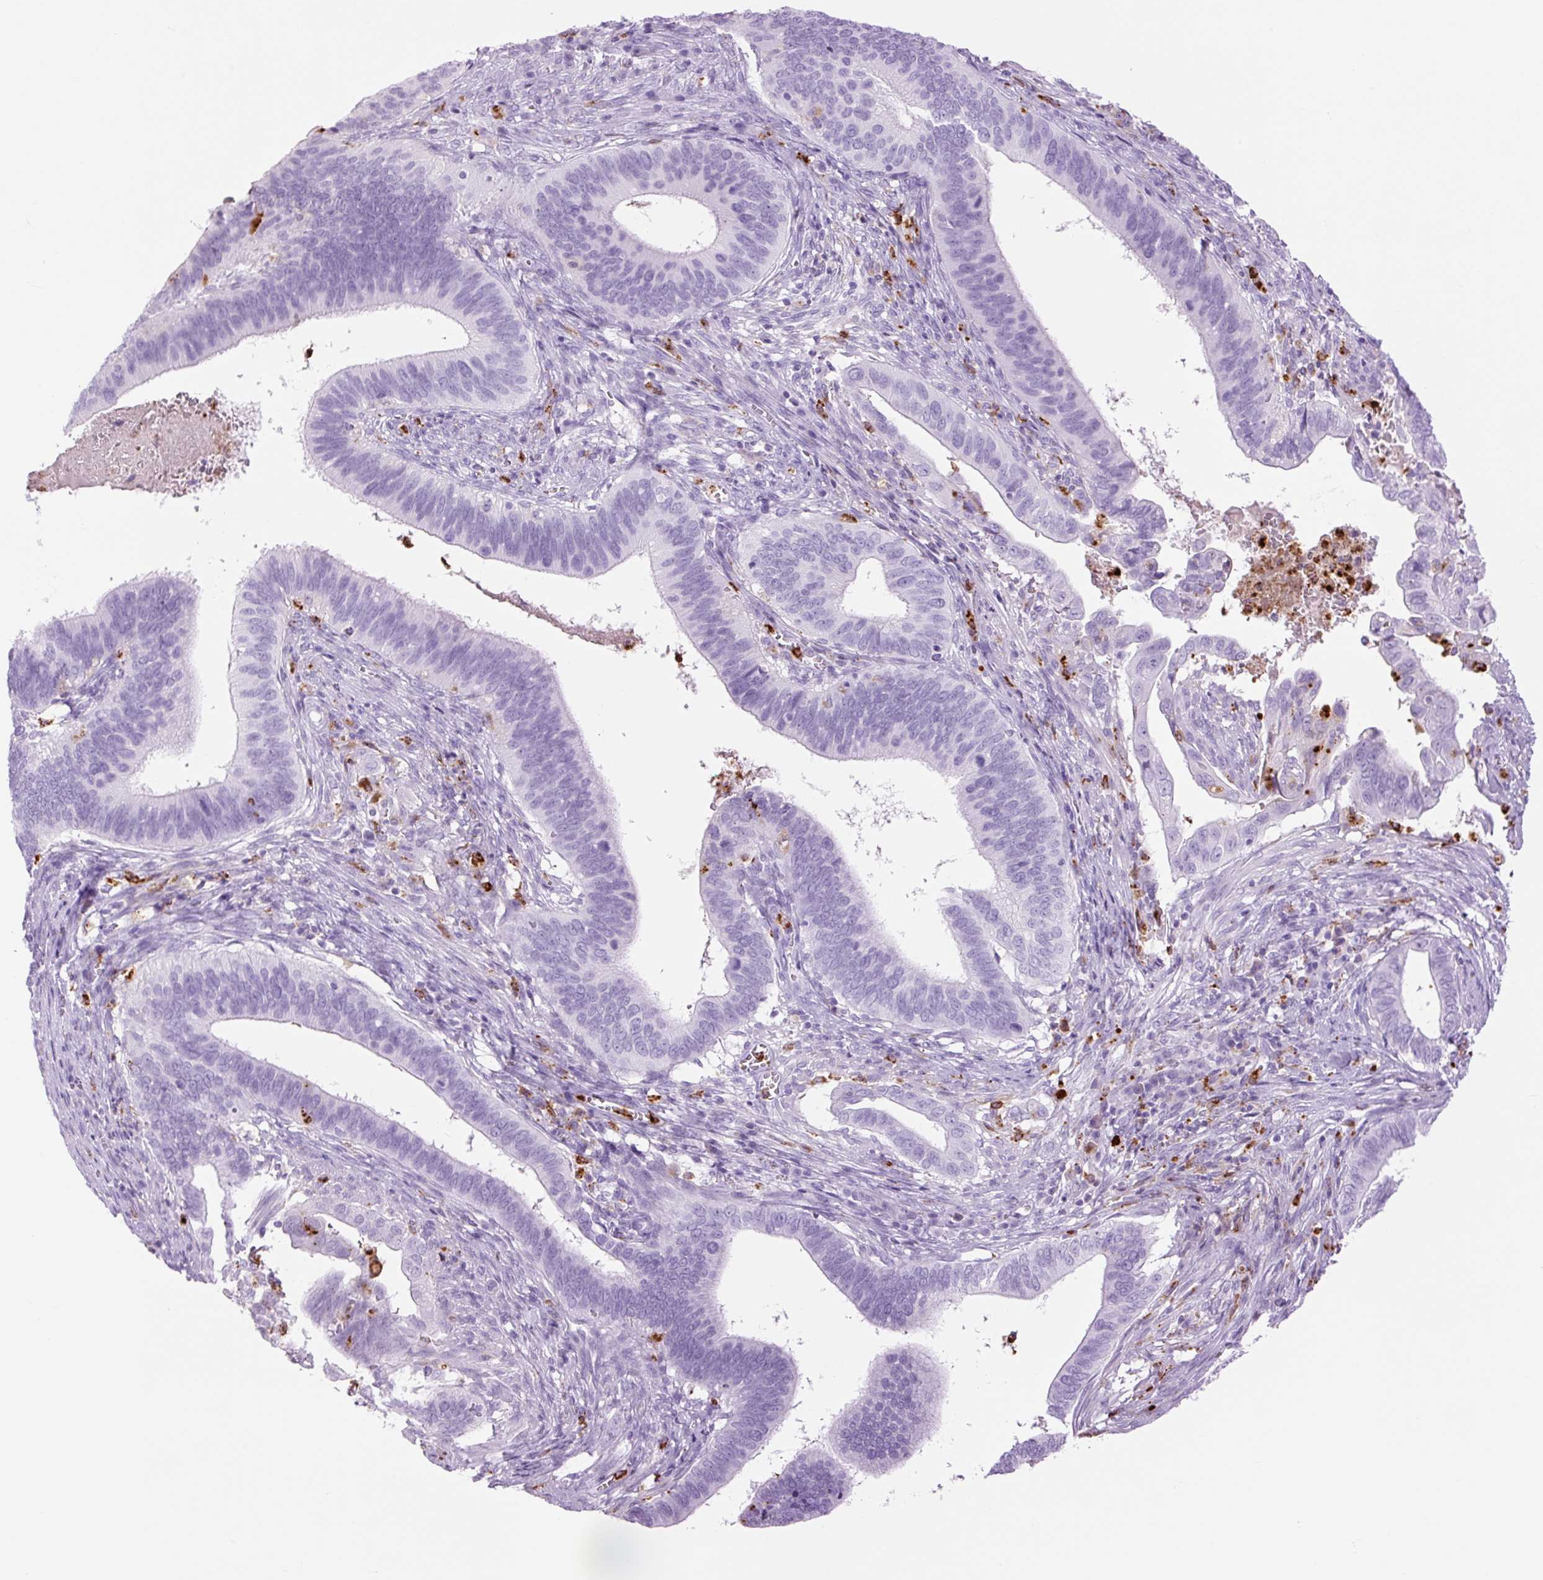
{"staining": {"intensity": "negative", "quantity": "none", "location": "none"}, "tissue": "cervical cancer", "cell_type": "Tumor cells", "image_type": "cancer", "snomed": [{"axis": "morphology", "description": "Adenocarcinoma, NOS"}, {"axis": "topography", "description": "Cervix"}], "caption": "Tumor cells show no significant staining in cervical cancer.", "gene": "LYZ", "patient": {"sex": "female", "age": 42}}